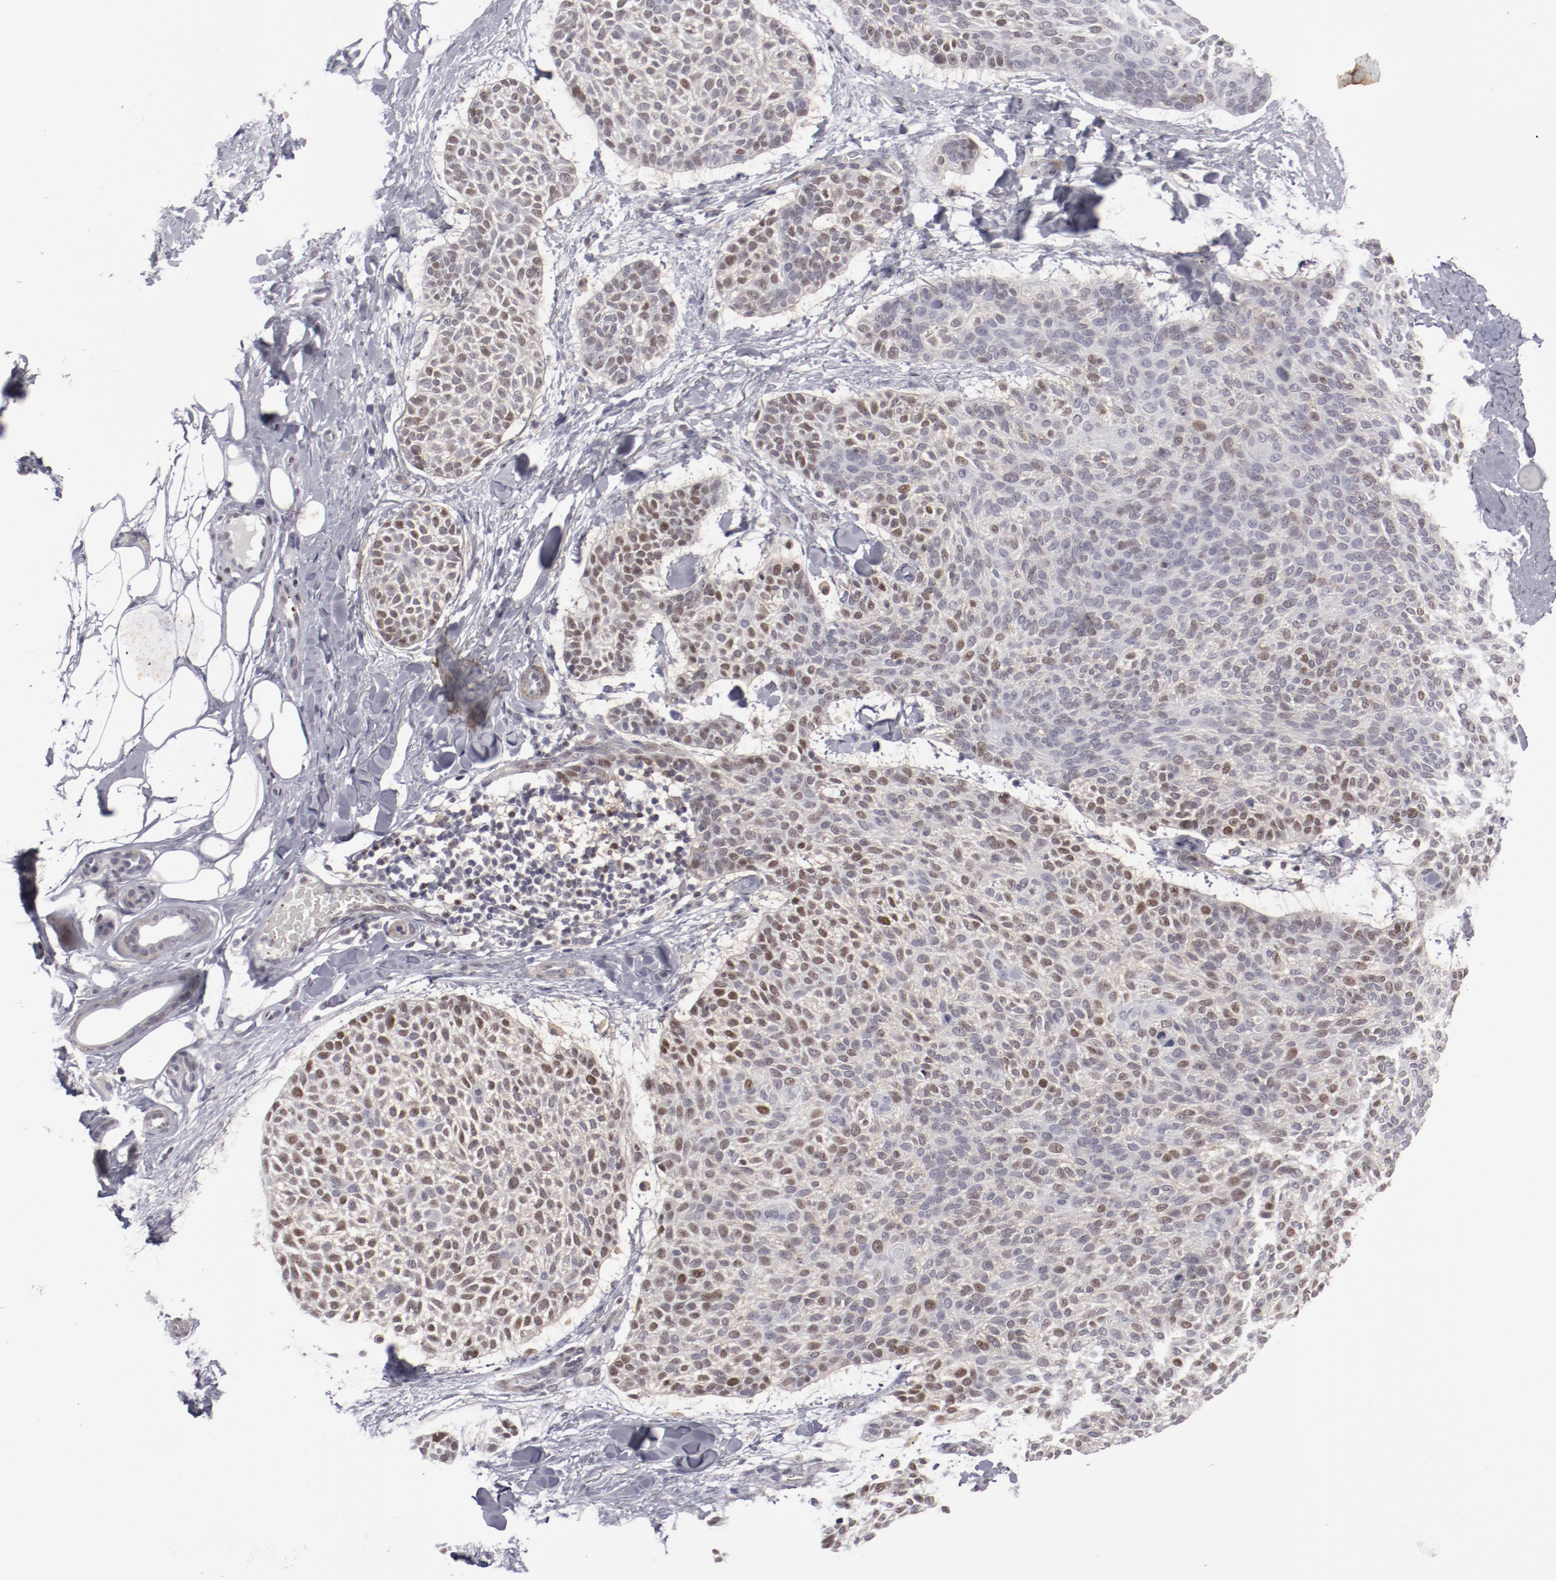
{"staining": {"intensity": "weak", "quantity": "25%-75%", "location": "nuclear"}, "tissue": "skin cancer", "cell_type": "Tumor cells", "image_type": "cancer", "snomed": [{"axis": "morphology", "description": "Normal tissue, NOS"}, {"axis": "morphology", "description": "Basal cell carcinoma"}, {"axis": "topography", "description": "Skin"}], "caption": "A brown stain highlights weak nuclear staining of a protein in basal cell carcinoma (skin) tumor cells. The staining is performed using DAB (3,3'-diaminobenzidine) brown chromogen to label protein expression. The nuclei are counter-stained blue using hematoxylin.", "gene": "LEF1", "patient": {"sex": "female", "age": 70}}